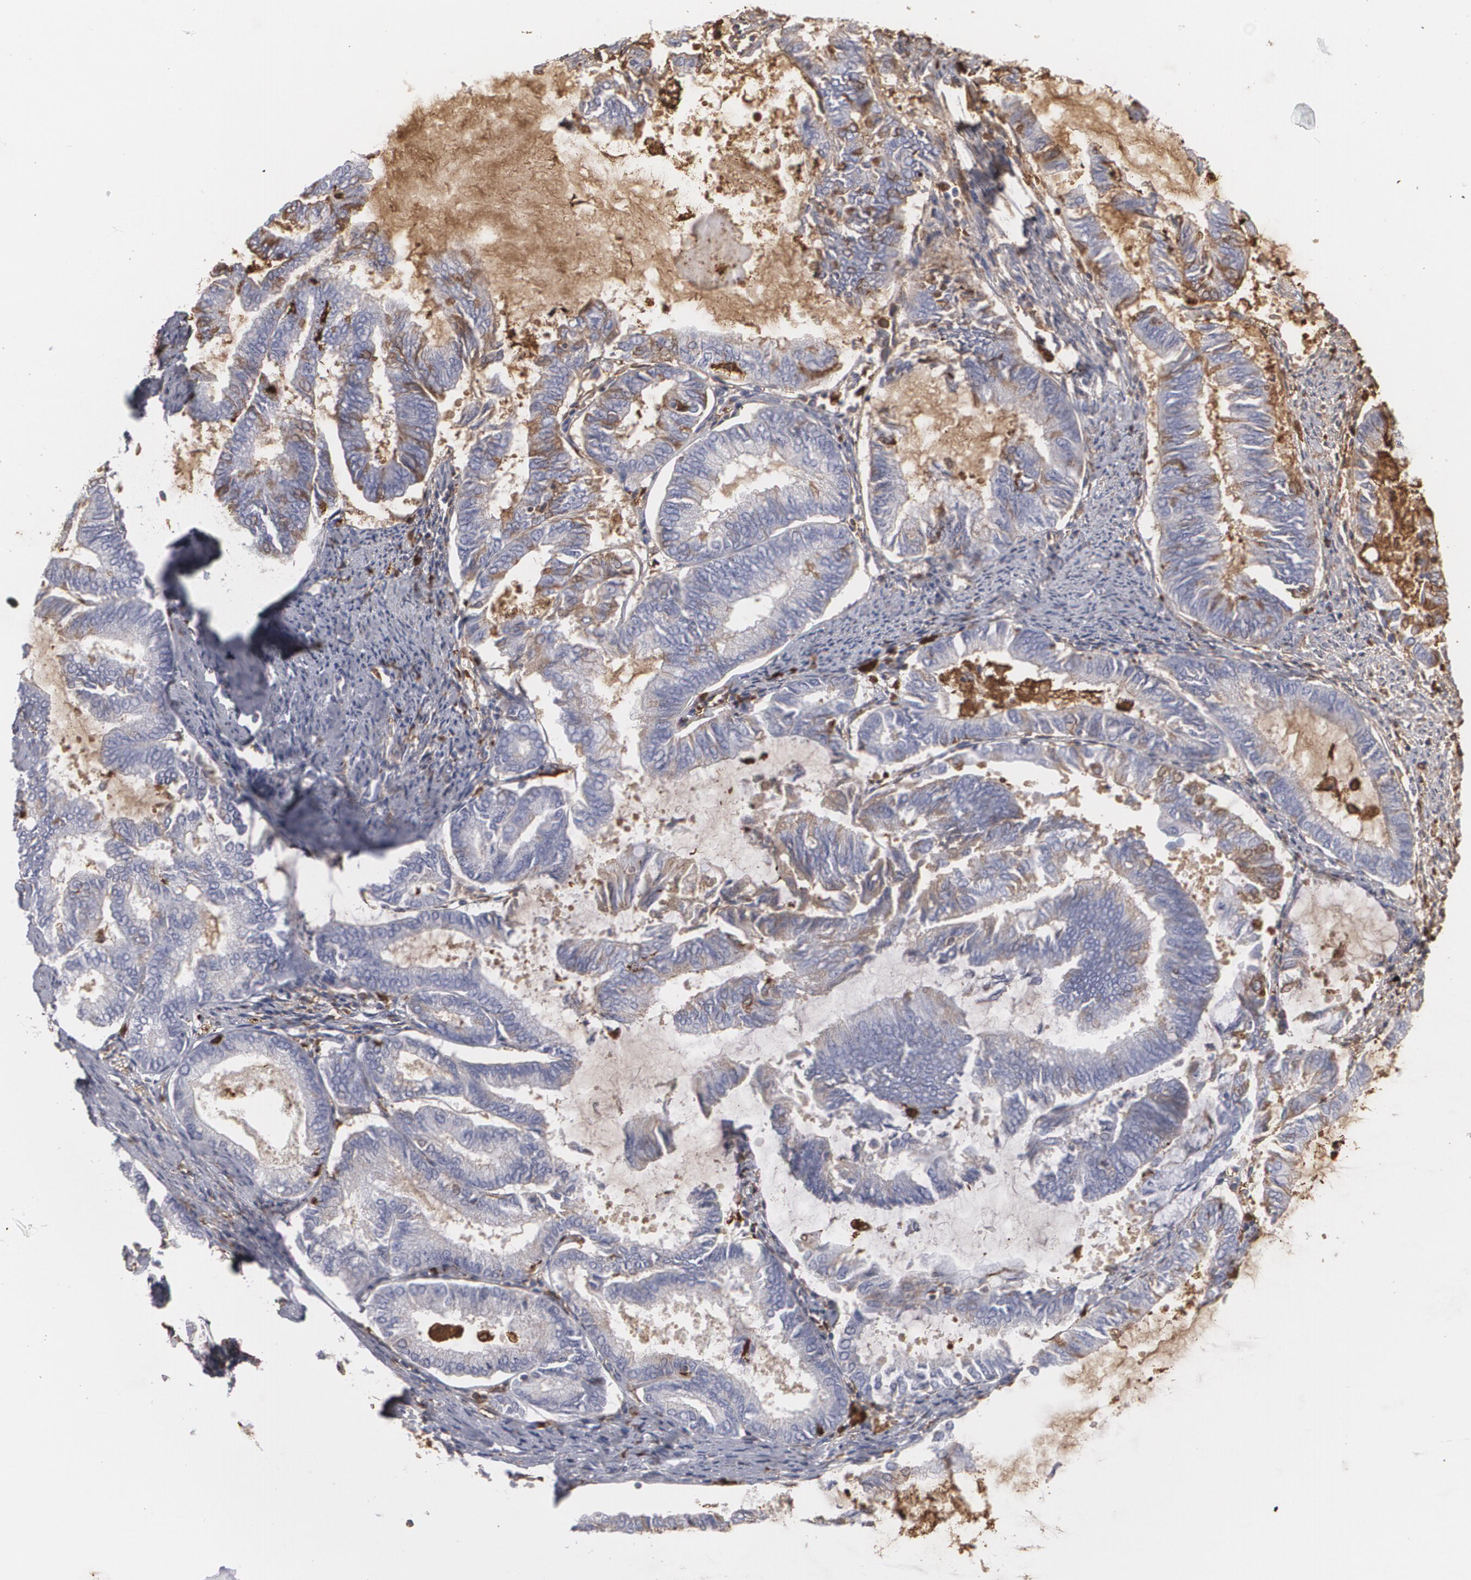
{"staining": {"intensity": "weak", "quantity": "<25%", "location": "cytoplasmic/membranous"}, "tissue": "endometrial cancer", "cell_type": "Tumor cells", "image_type": "cancer", "snomed": [{"axis": "morphology", "description": "Adenocarcinoma, NOS"}, {"axis": "topography", "description": "Endometrium"}], "caption": "Immunohistochemistry (IHC) image of endometrial cancer (adenocarcinoma) stained for a protein (brown), which exhibits no expression in tumor cells.", "gene": "ODC1", "patient": {"sex": "female", "age": 86}}